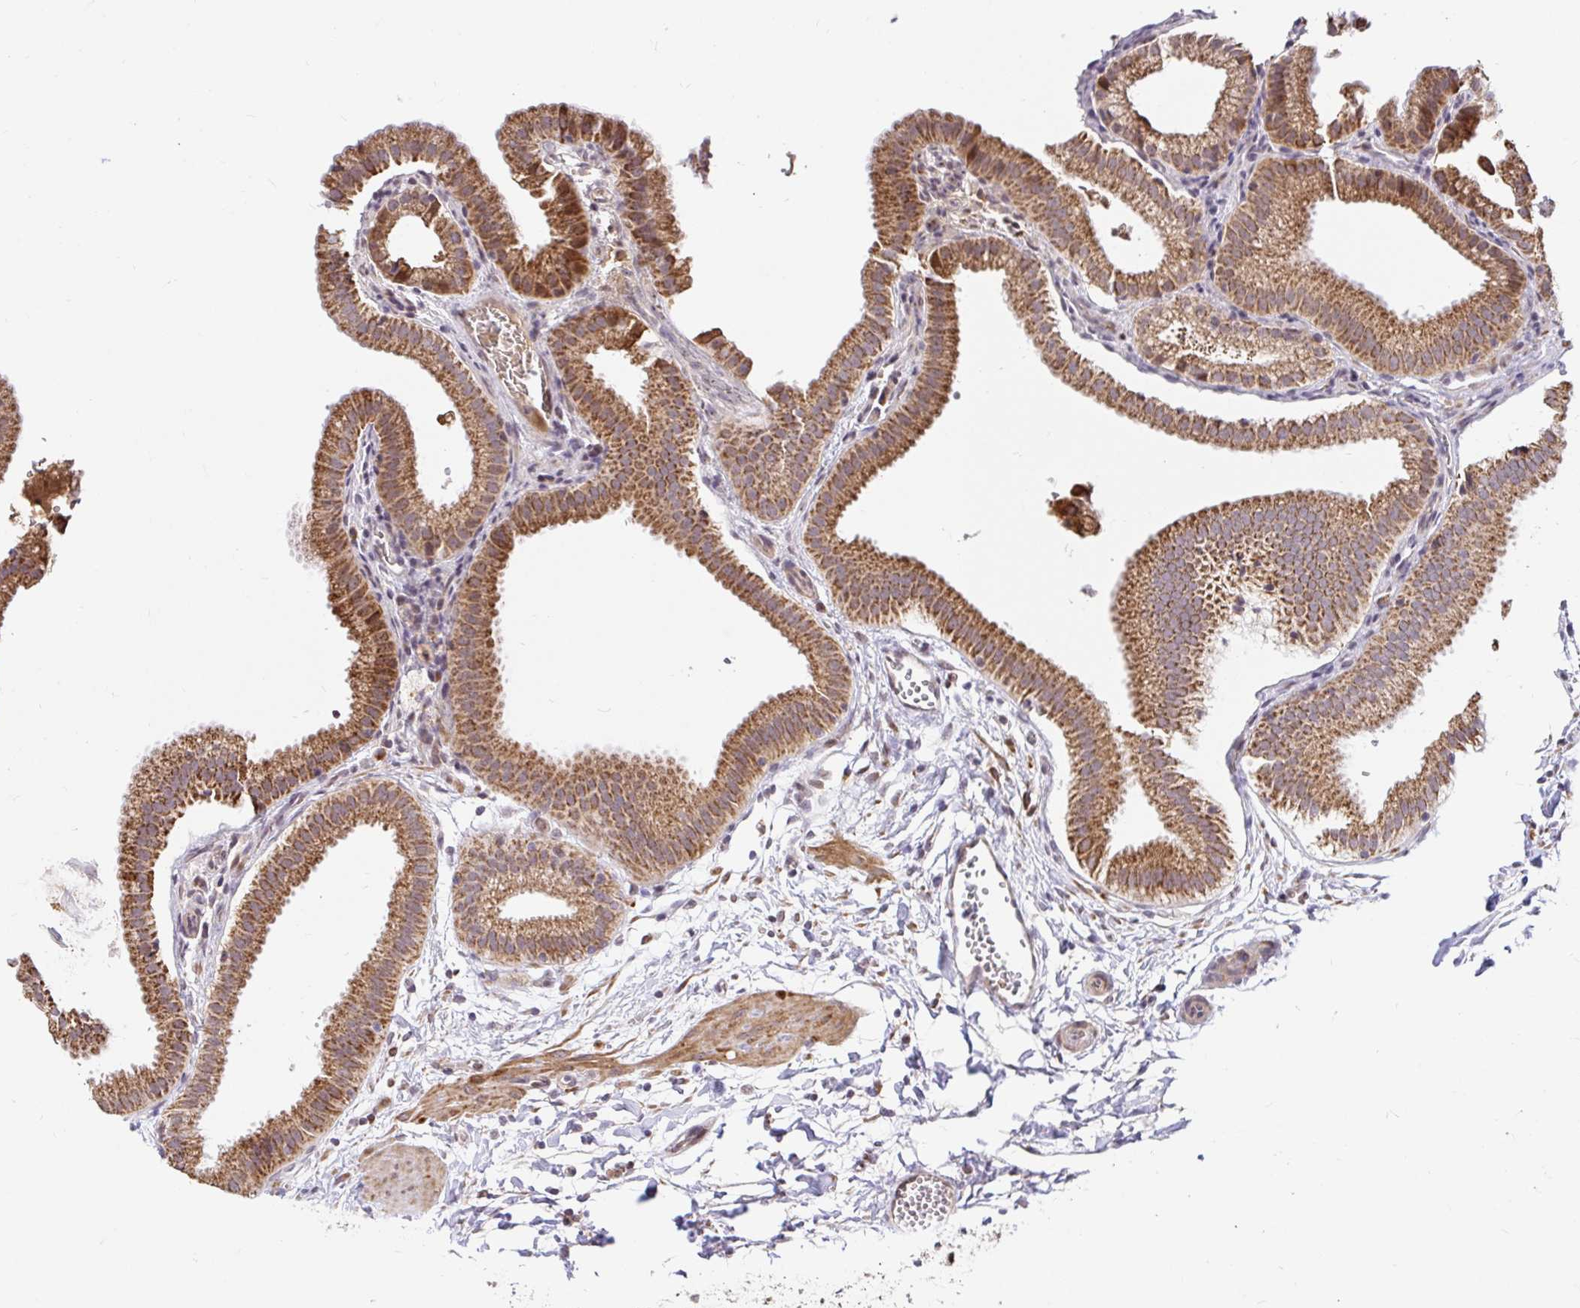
{"staining": {"intensity": "moderate", "quantity": ">75%", "location": "cytoplasmic/membranous"}, "tissue": "gallbladder", "cell_type": "Glandular cells", "image_type": "normal", "snomed": [{"axis": "morphology", "description": "Normal tissue, NOS"}, {"axis": "topography", "description": "Gallbladder"}], "caption": "A high-resolution micrograph shows immunohistochemistry staining of unremarkable gallbladder, which demonstrates moderate cytoplasmic/membranous expression in approximately >75% of glandular cells.", "gene": "TIMM50", "patient": {"sex": "female", "age": 63}}